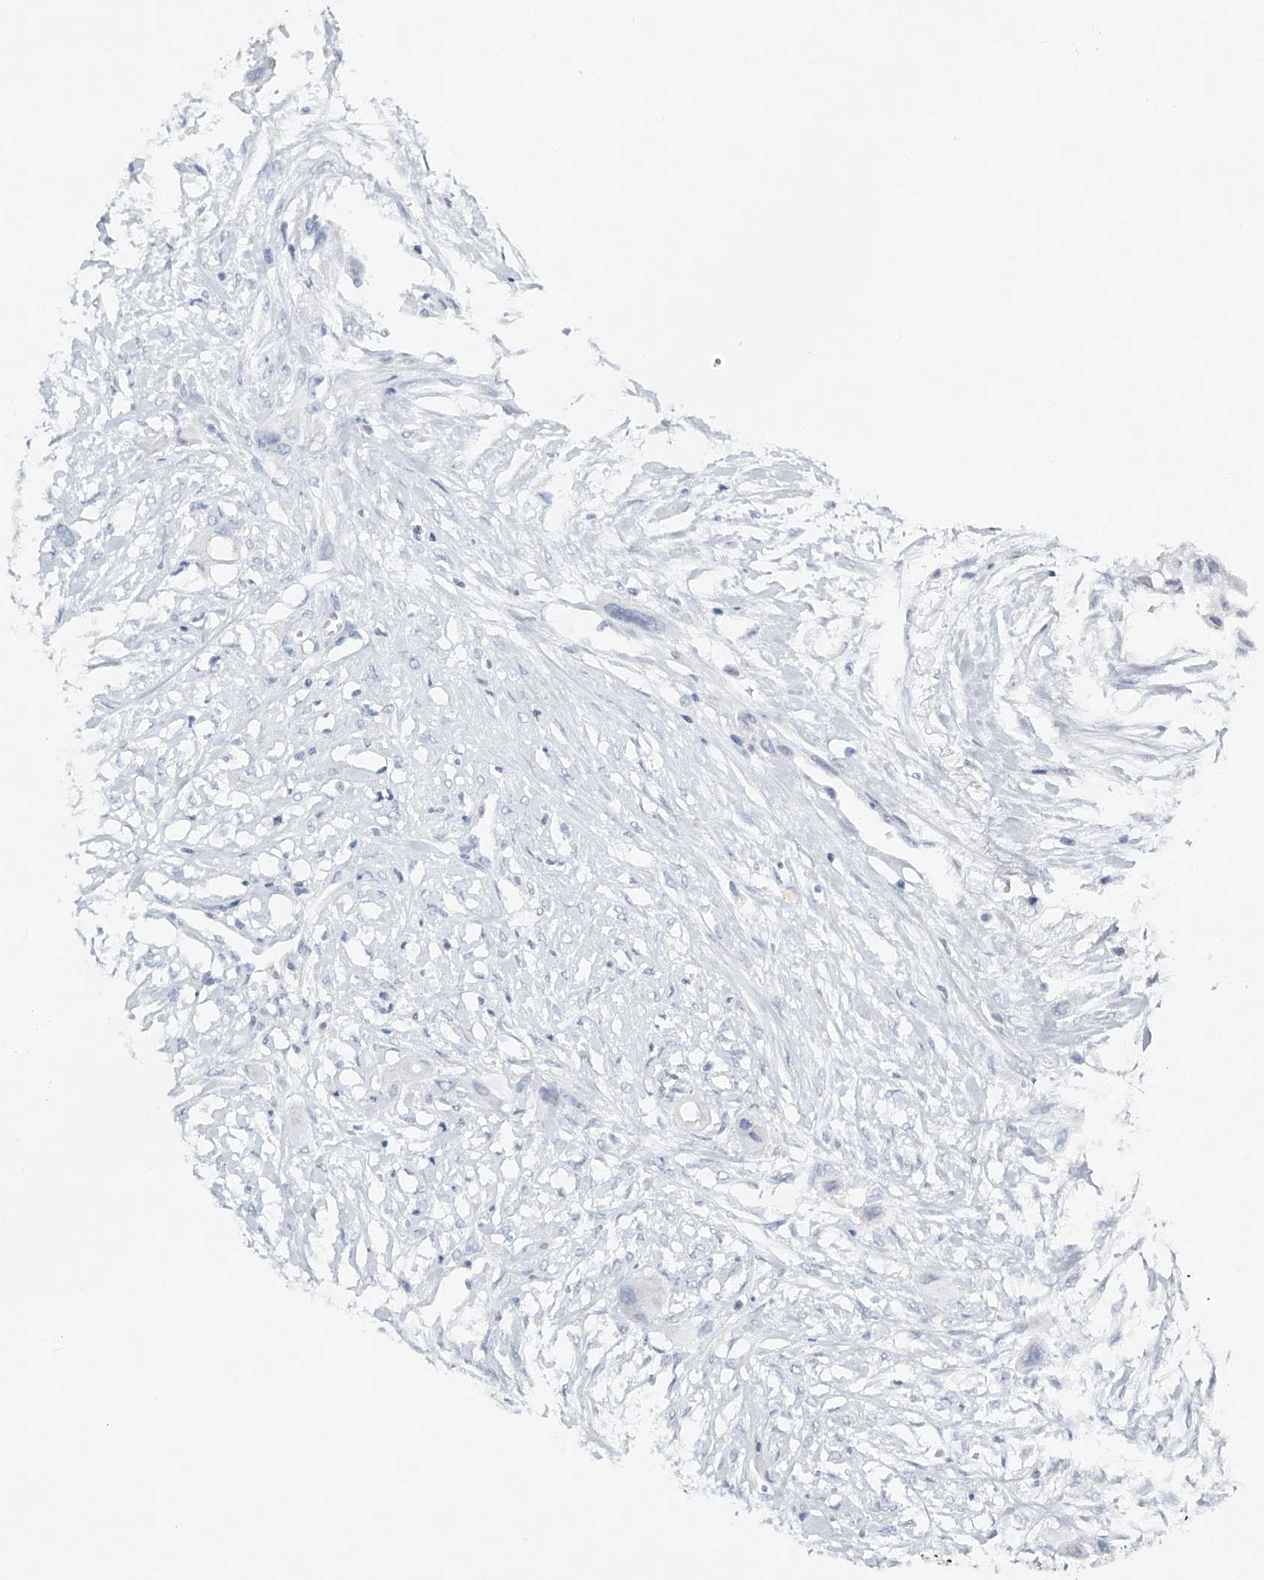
{"staining": {"intensity": "negative", "quantity": "none", "location": "none"}, "tissue": "colorectal cancer", "cell_type": "Tumor cells", "image_type": "cancer", "snomed": [{"axis": "morphology", "description": "Adenocarcinoma, NOS"}, {"axis": "topography", "description": "Colon"}], "caption": "An IHC micrograph of colorectal adenocarcinoma is shown. There is no staining in tumor cells of colorectal adenocarcinoma.", "gene": "FAT2", "patient": {"sex": "female", "age": 57}}